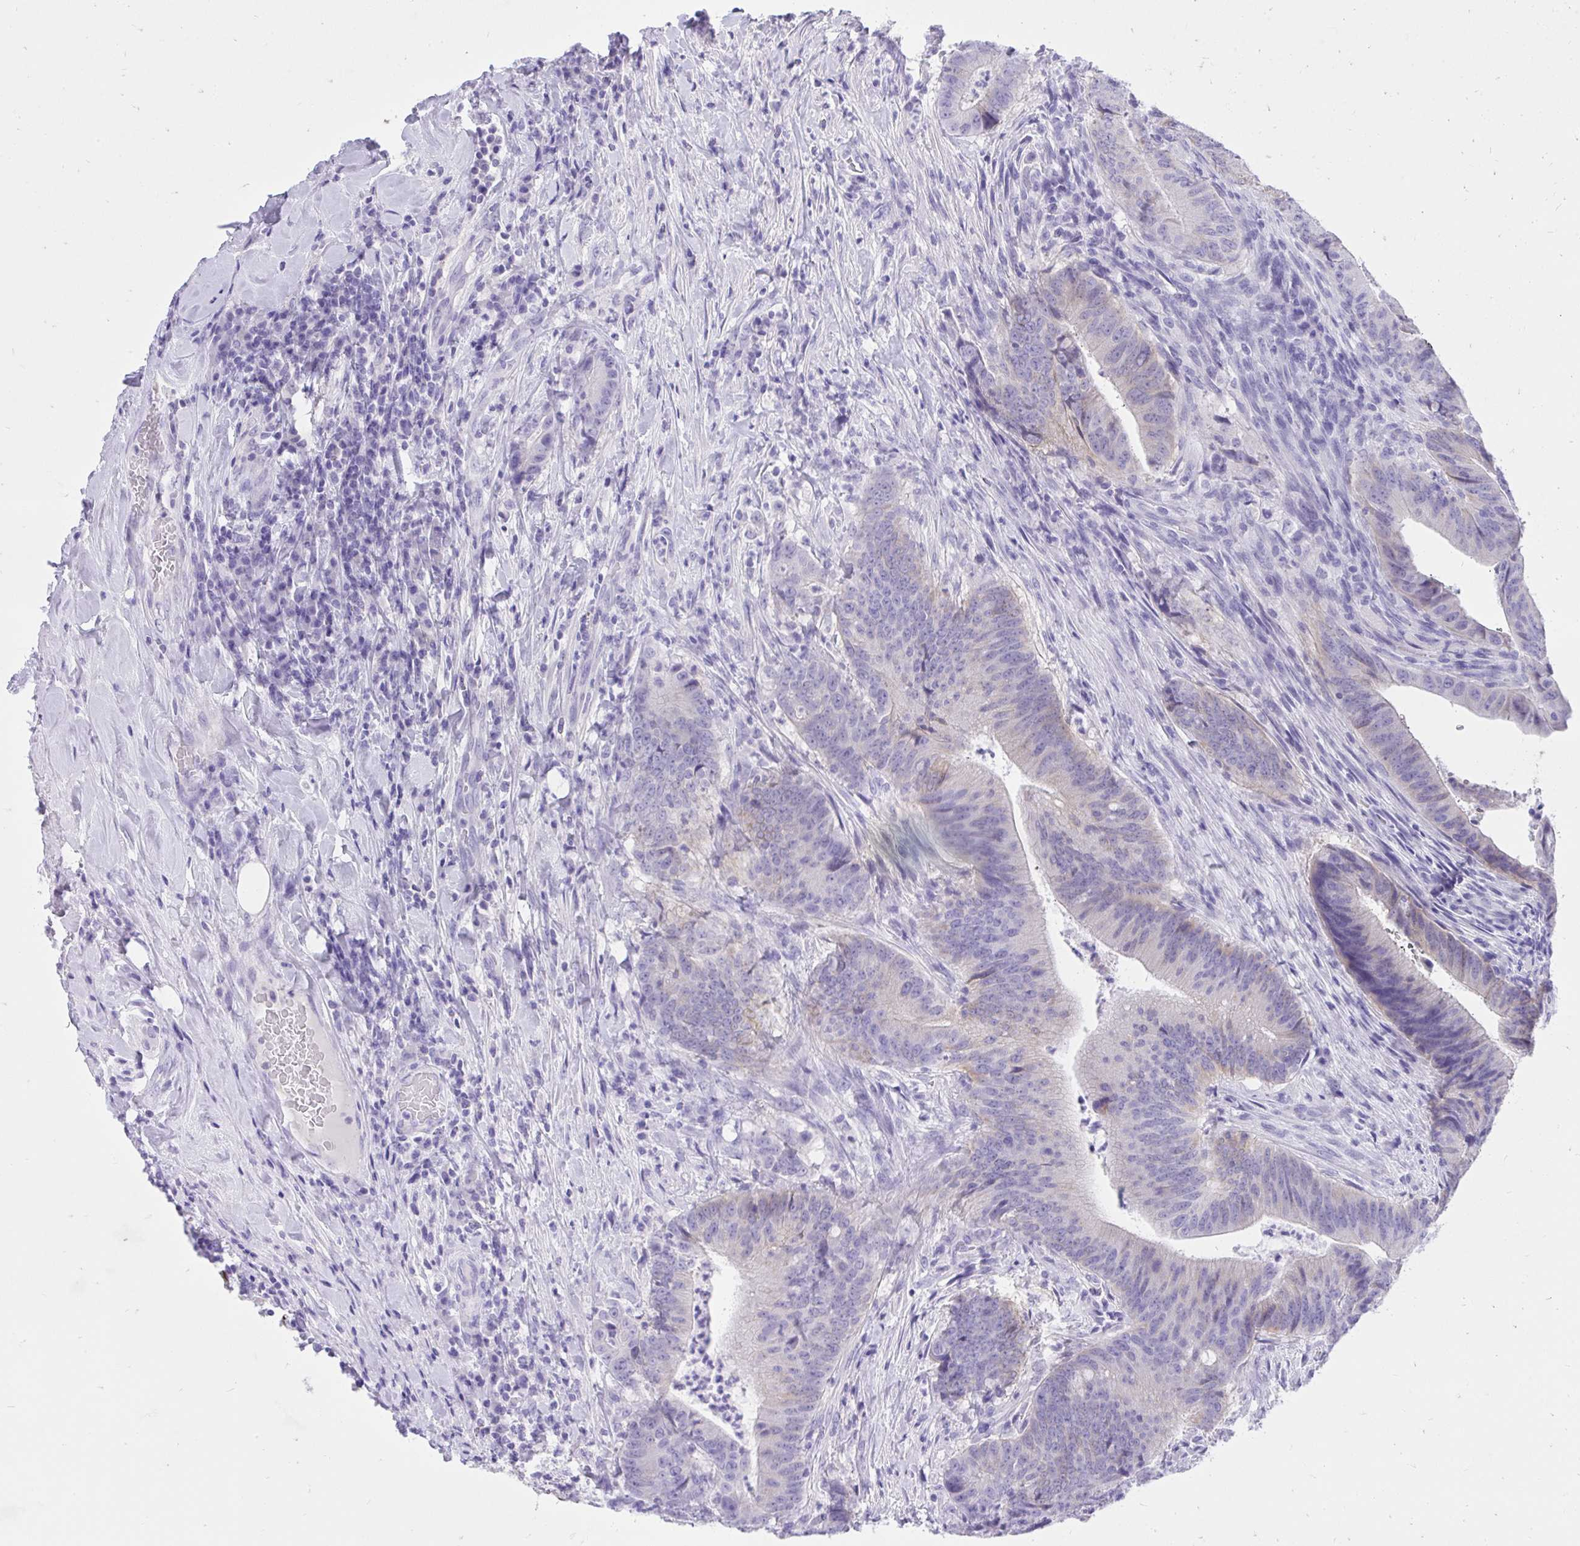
{"staining": {"intensity": "weak", "quantity": "<25%", "location": "cytoplasmic/membranous"}, "tissue": "colorectal cancer", "cell_type": "Tumor cells", "image_type": "cancer", "snomed": [{"axis": "morphology", "description": "Adenocarcinoma, NOS"}, {"axis": "topography", "description": "Colon"}], "caption": "The histopathology image exhibits no significant expression in tumor cells of colorectal cancer.", "gene": "KCNN4", "patient": {"sex": "female", "age": 43}}